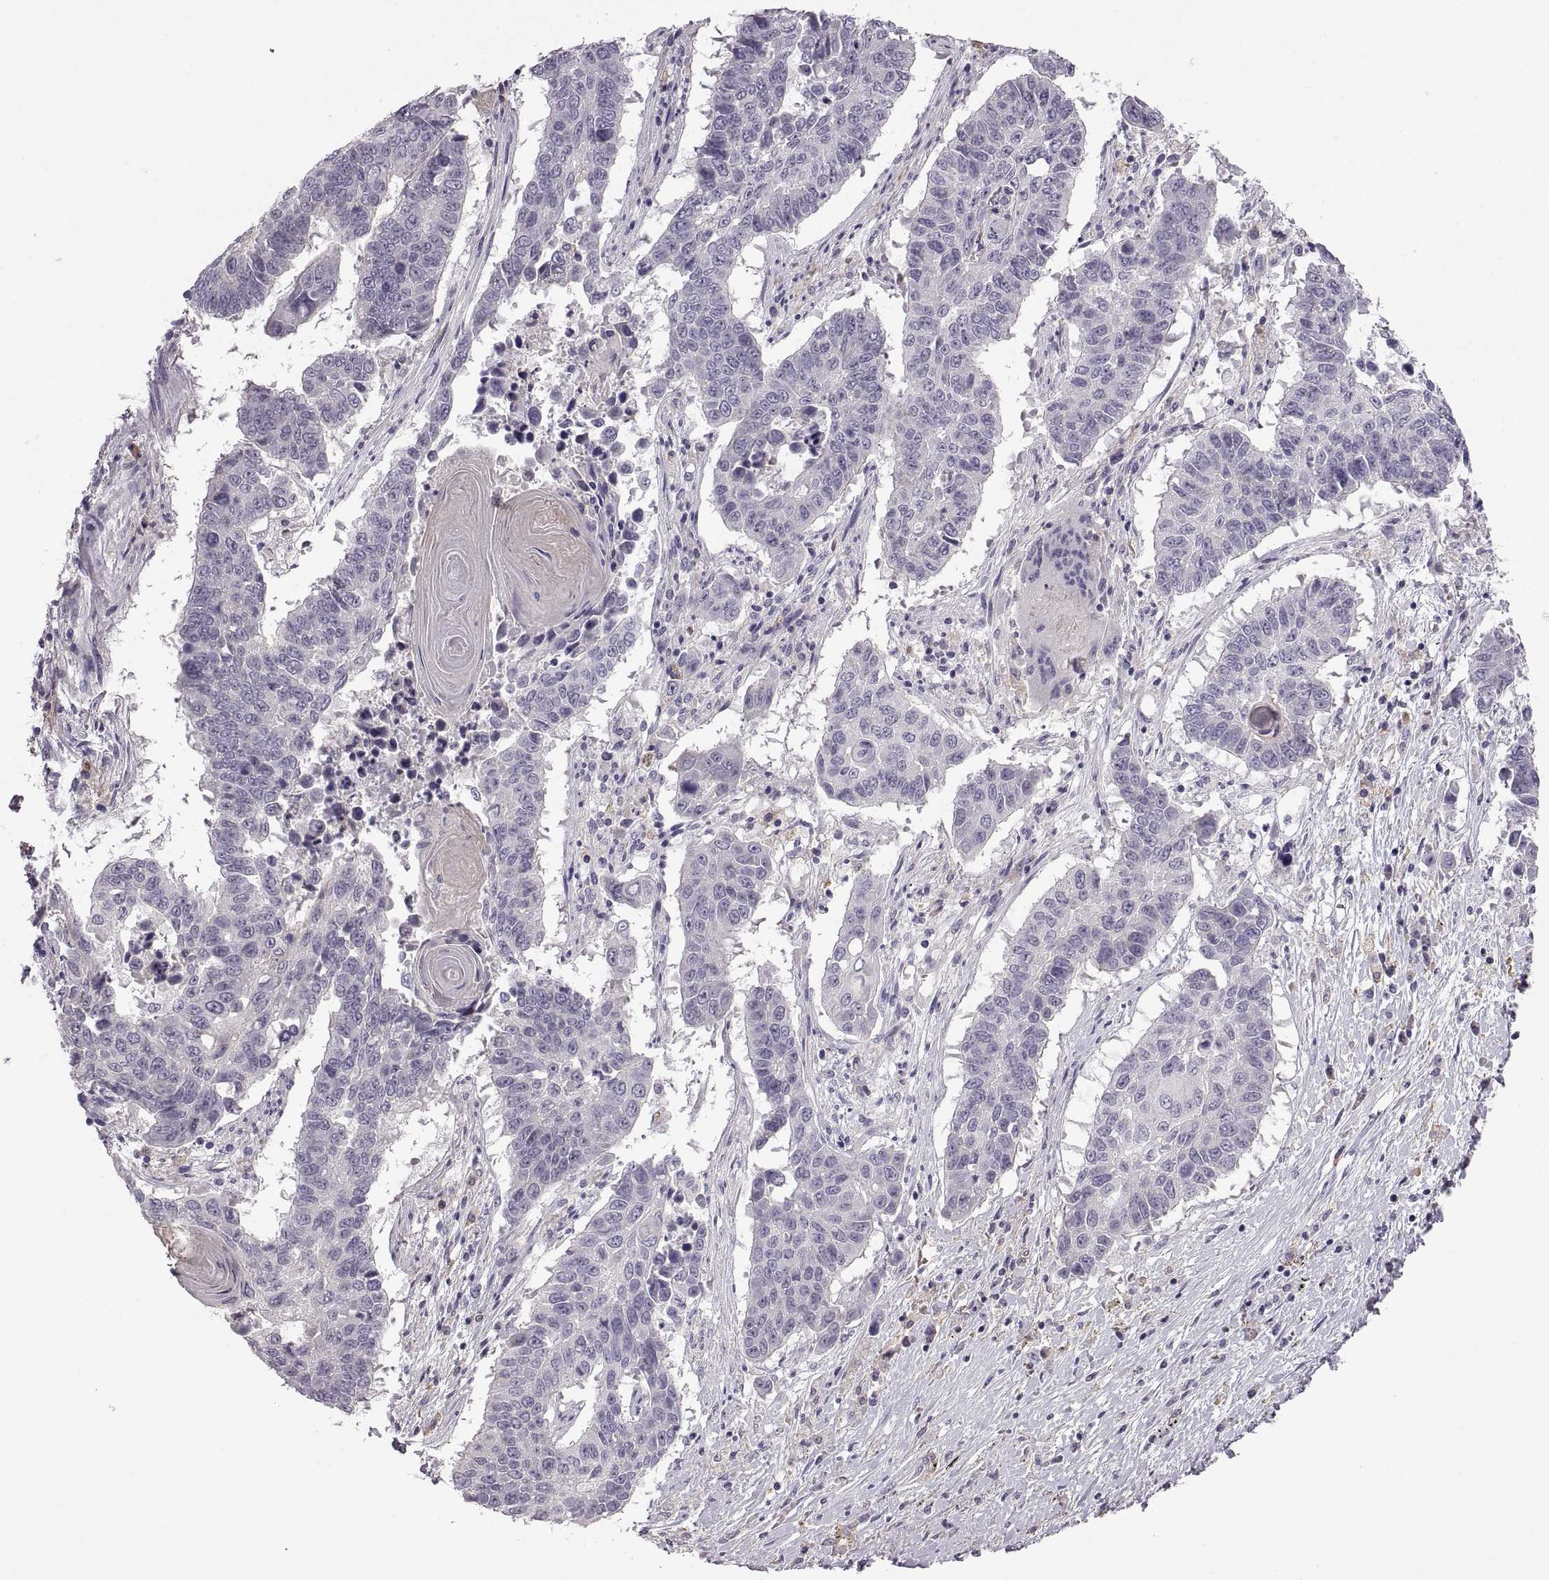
{"staining": {"intensity": "negative", "quantity": "none", "location": "none"}, "tissue": "lung cancer", "cell_type": "Tumor cells", "image_type": "cancer", "snomed": [{"axis": "morphology", "description": "Squamous cell carcinoma, NOS"}, {"axis": "topography", "description": "Lung"}], "caption": "This is an immunohistochemistry (IHC) image of human squamous cell carcinoma (lung). There is no positivity in tumor cells.", "gene": "MEIOC", "patient": {"sex": "male", "age": 73}}